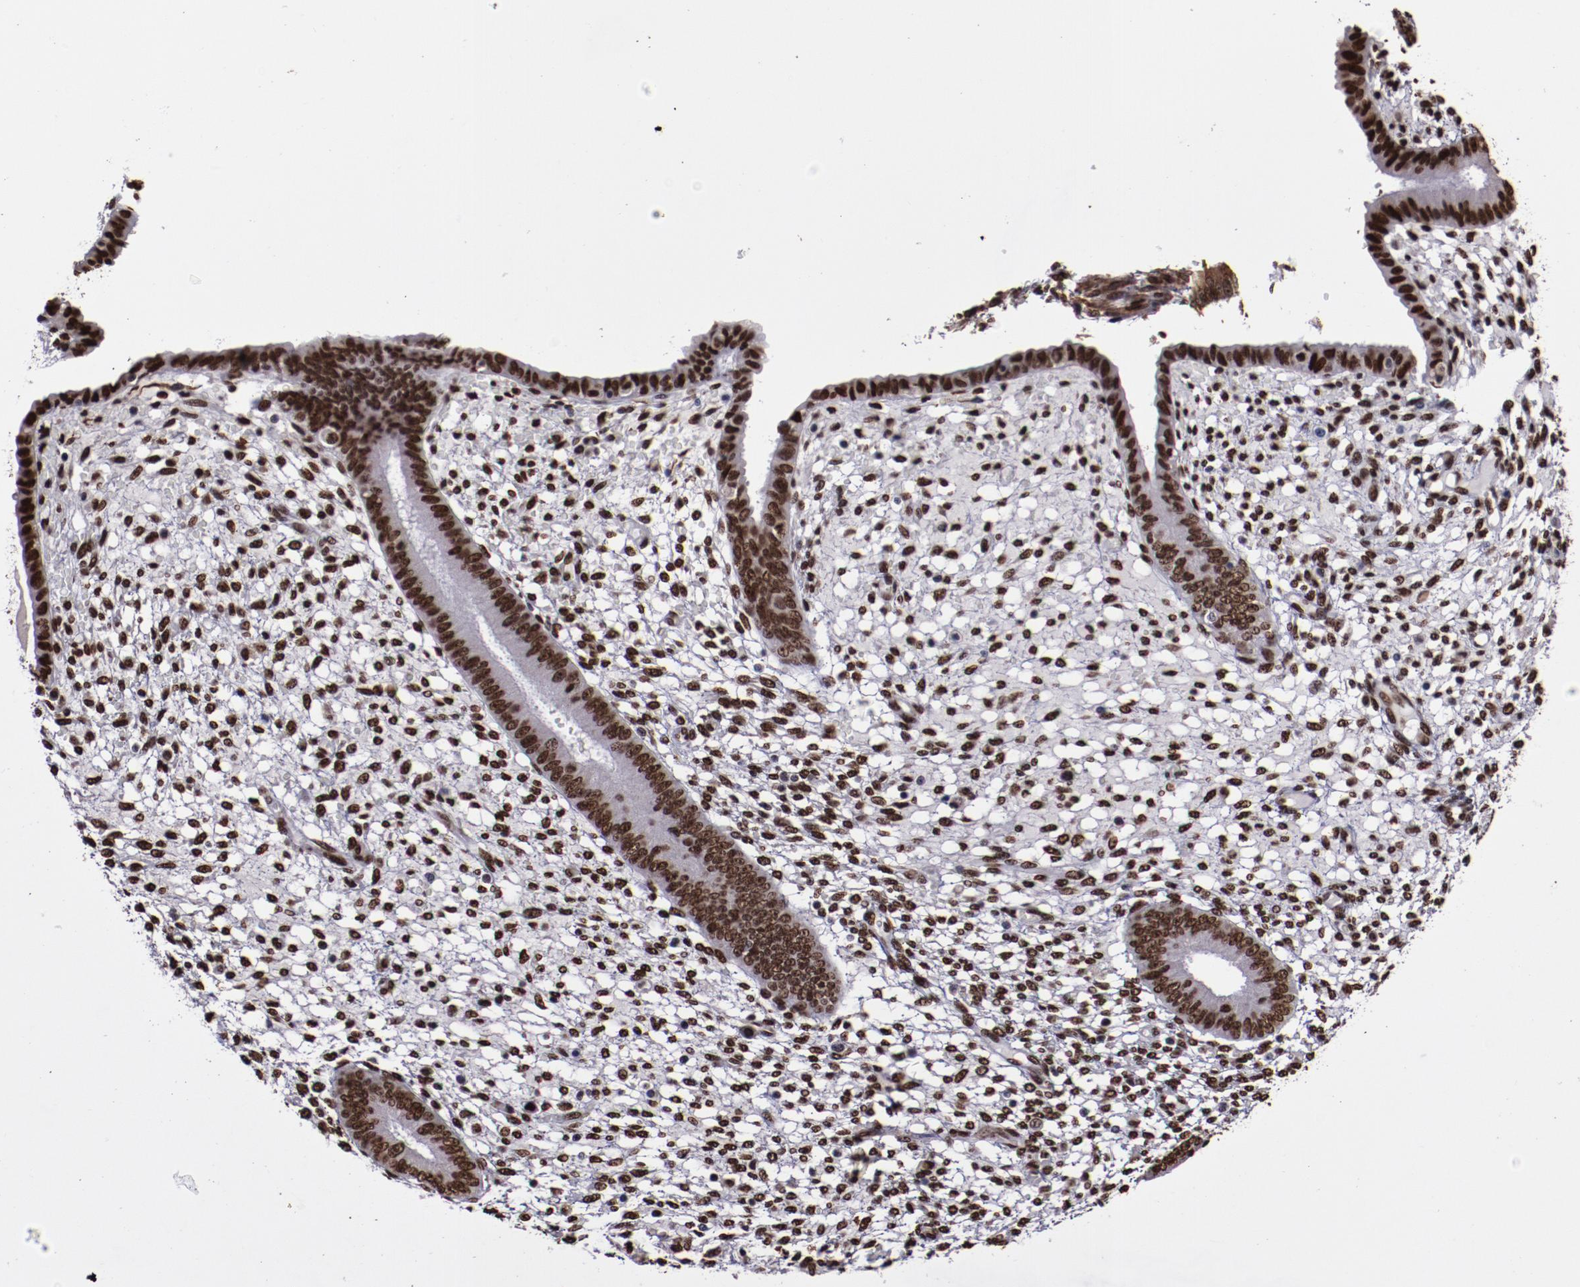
{"staining": {"intensity": "moderate", "quantity": ">75%", "location": "nuclear"}, "tissue": "endometrium", "cell_type": "Cells in endometrial stroma", "image_type": "normal", "snomed": [{"axis": "morphology", "description": "Normal tissue, NOS"}, {"axis": "topography", "description": "Endometrium"}], "caption": "Immunohistochemistry (IHC) (DAB (3,3'-diaminobenzidine)) staining of normal human endometrium shows moderate nuclear protein positivity in approximately >75% of cells in endometrial stroma. (brown staining indicates protein expression, while blue staining denotes nuclei).", "gene": "APEX1", "patient": {"sex": "female", "age": 42}}